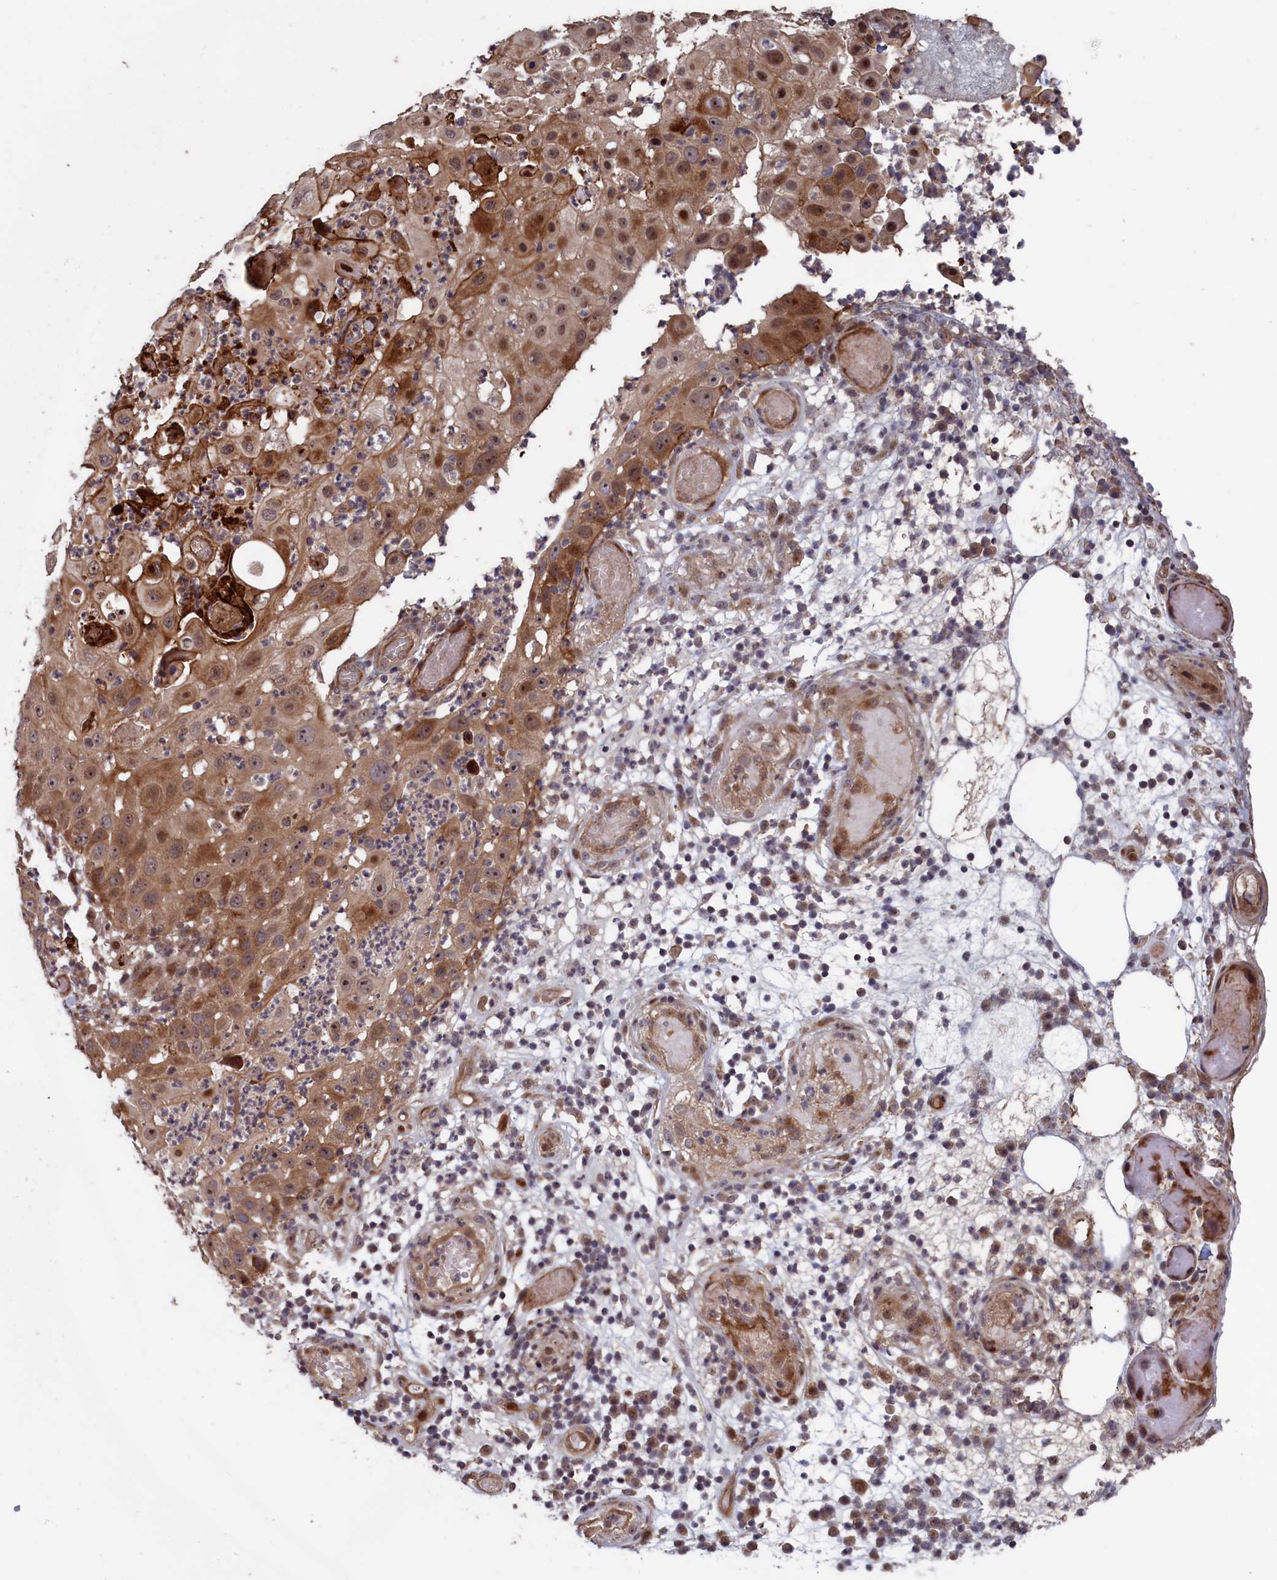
{"staining": {"intensity": "moderate", "quantity": ">75%", "location": "cytoplasmic/membranous,nuclear"}, "tissue": "skin cancer", "cell_type": "Tumor cells", "image_type": "cancer", "snomed": [{"axis": "morphology", "description": "Squamous cell carcinoma, NOS"}, {"axis": "topography", "description": "Skin"}], "caption": "IHC micrograph of human skin cancer stained for a protein (brown), which reveals medium levels of moderate cytoplasmic/membranous and nuclear positivity in approximately >75% of tumor cells.", "gene": "LSG1", "patient": {"sex": "female", "age": 44}}